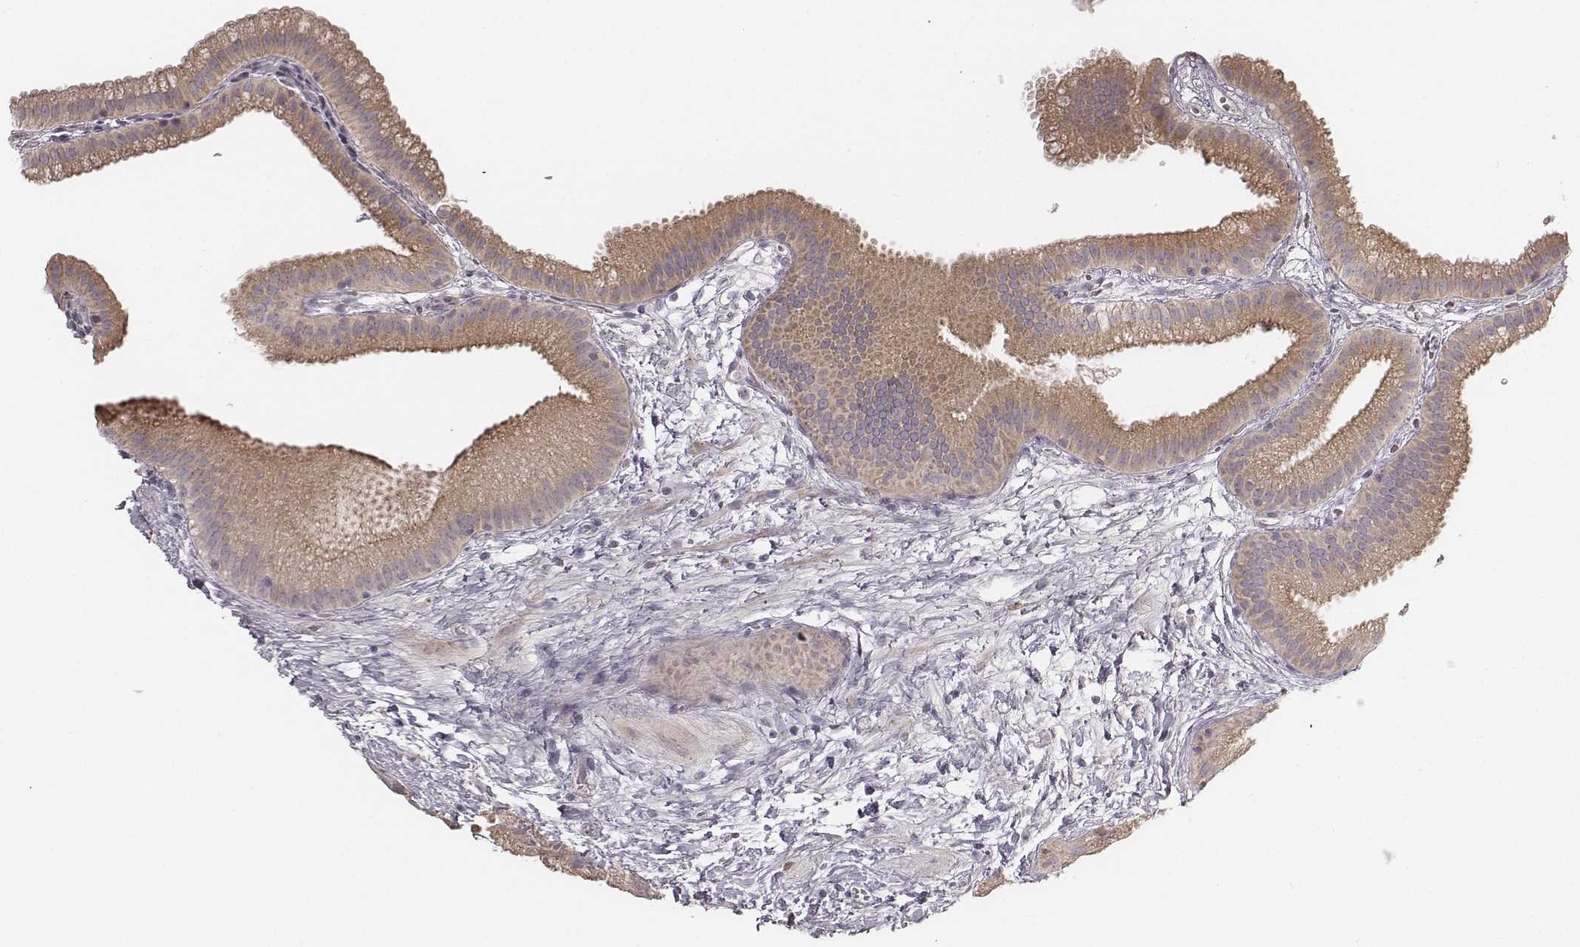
{"staining": {"intensity": "weak", "quantity": ">75%", "location": "cytoplasmic/membranous"}, "tissue": "gallbladder", "cell_type": "Glandular cells", "image_type": "normal", "snomed": [{"axis": "morphology", "description": "Normal tissue, NOS"}, {"axis": "topography", "description": "Gallbladder"}], "caption": "Glandular cells exhibit weak cytoplasmic/membranous staining in approximately >75% of cells in unremarkable gallbladder.", "gene": "ABCA7", "patient": {"sex": "female", "age": 63}}